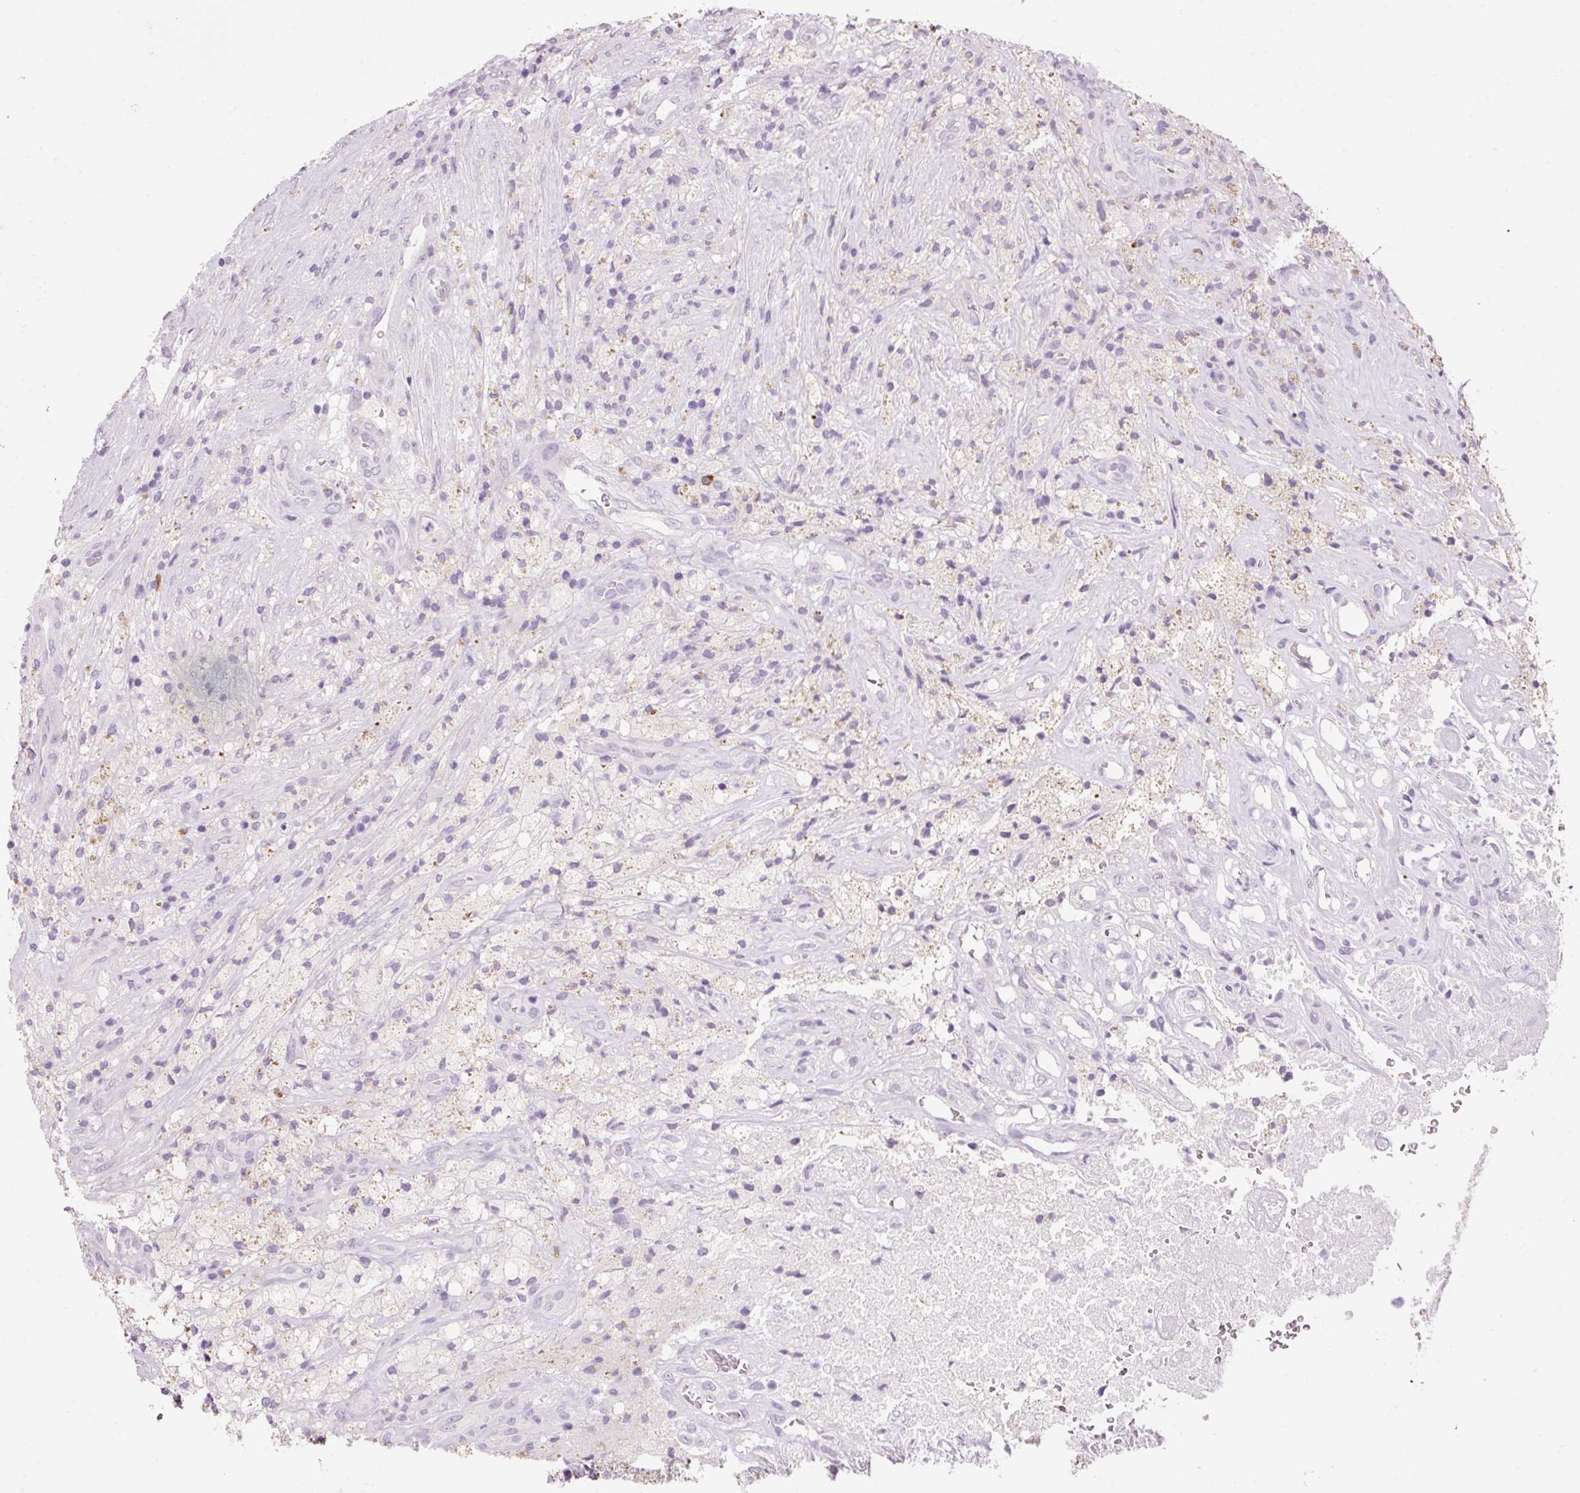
{"staining": {"intensity": "negative", "quantity": "none", "location": "none"}, "tissue": "glioma", "cell_type": "Tumor cells", "image_type": "cancer", "snomed": [{"axis": "morphology", "description": "Glioma, malignant, High grade"}, {"axis": "topography", "description": "Brain"}], "caption": "This is a image of immunohistochemistry (IHC) staining of glioma, which shows no positivity in tumor cells.", "gene": "TENT5C", "patient": {"sex": "male", "age": 69}}